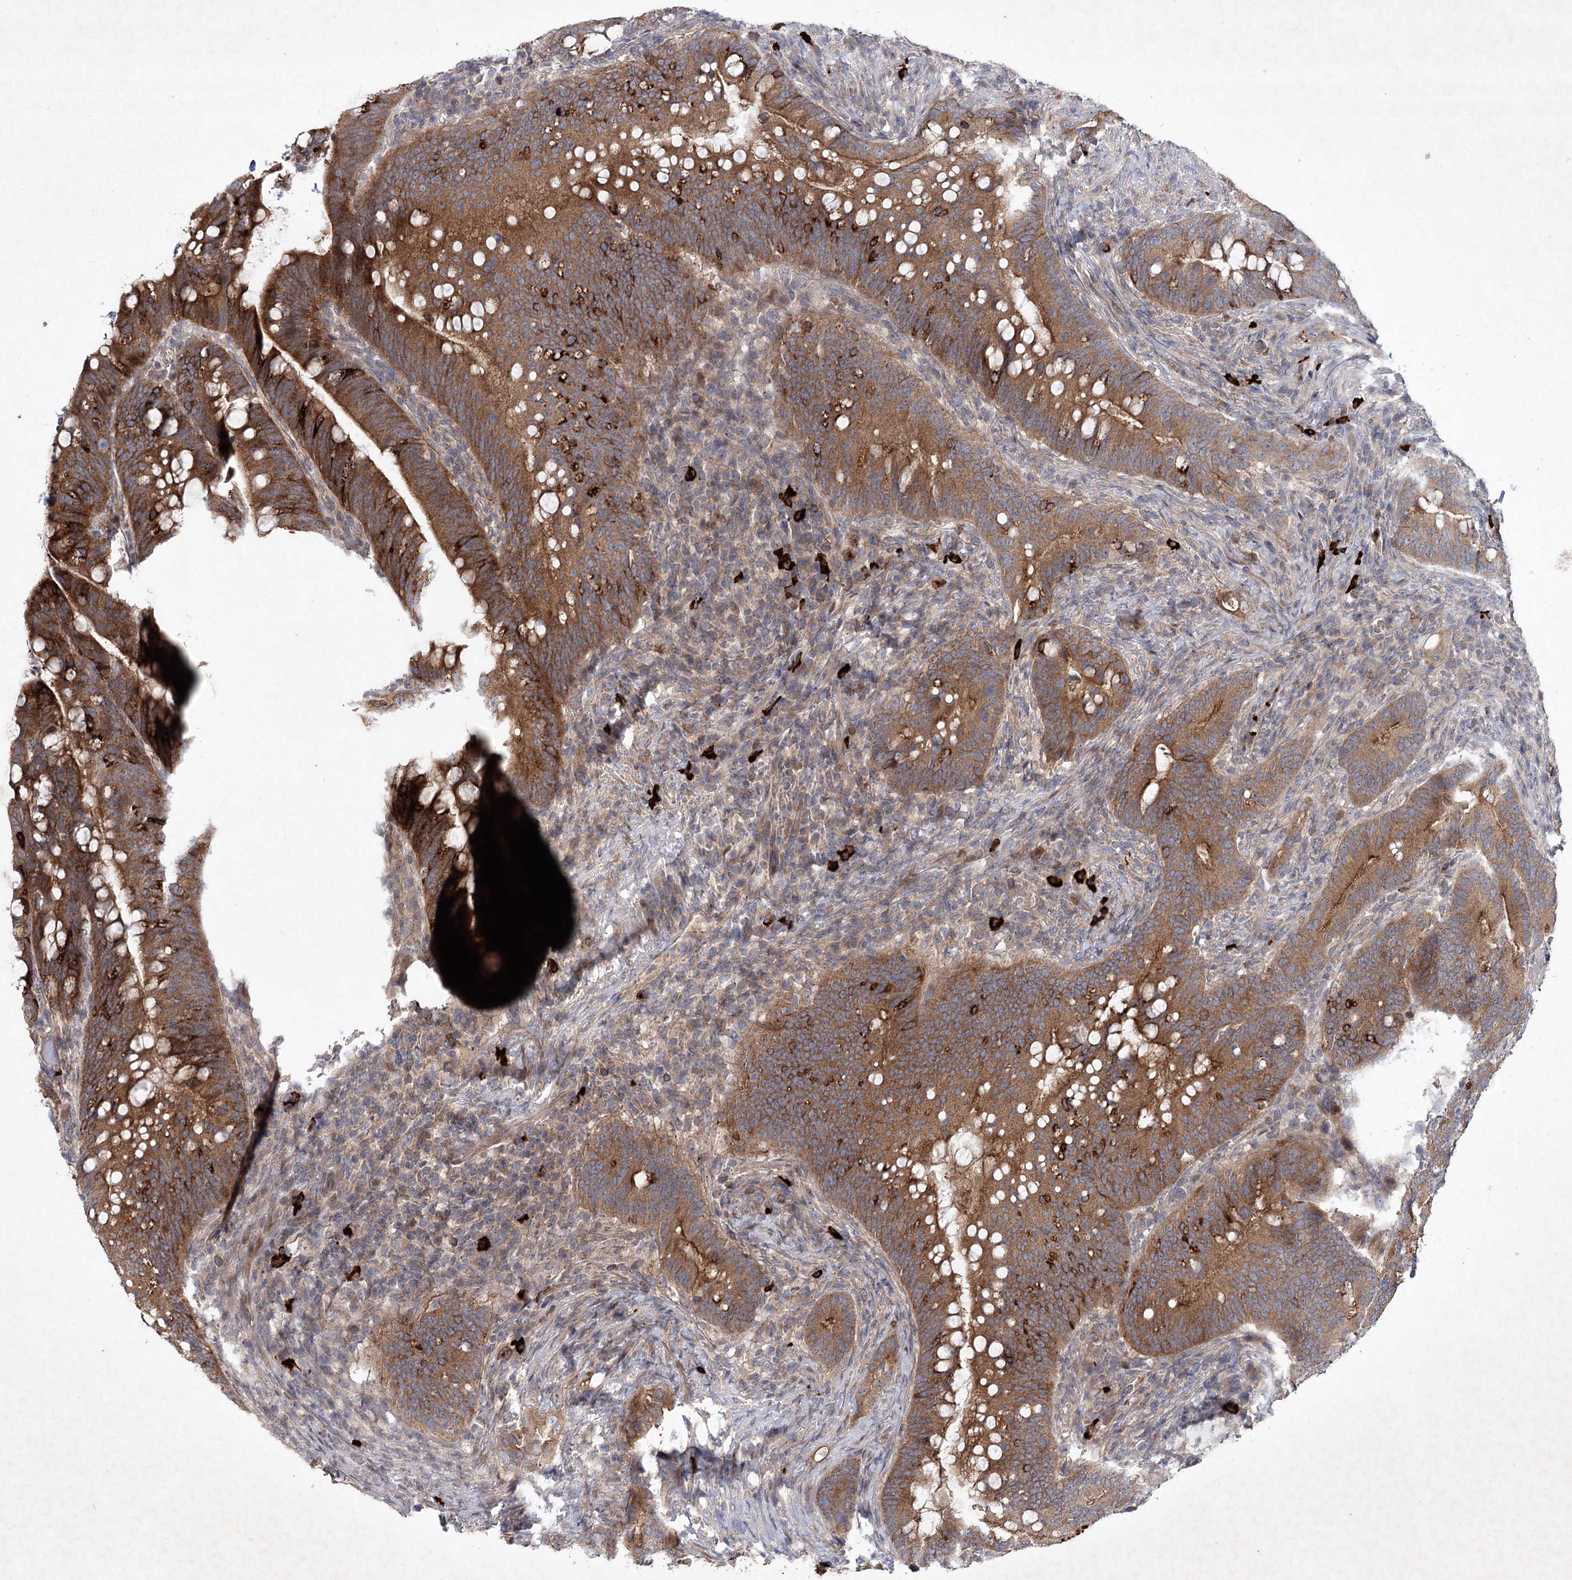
{"staining": {"intensity": "moderate", "quantity": ">75%", "location": "cytoplasmic/membranous"}, "tissue": "colorectal cancer", "cell_type": "Tumor cells", "image_type": "cancer", "snomed": [{"axis": "morphology", "description": "Adenocarcinoma, NOS"}, {"axis": "topography", "description": "Colon"}], "caption": "Protein analysis of colorectal cancer (adenocarcinoma) tissue demonstrates moderate cytoplasmic/membranous staining in approximately >75% of tumor cells.", "gene": "MAP3K13", "patient": {"sex": "female", "age": 66}}